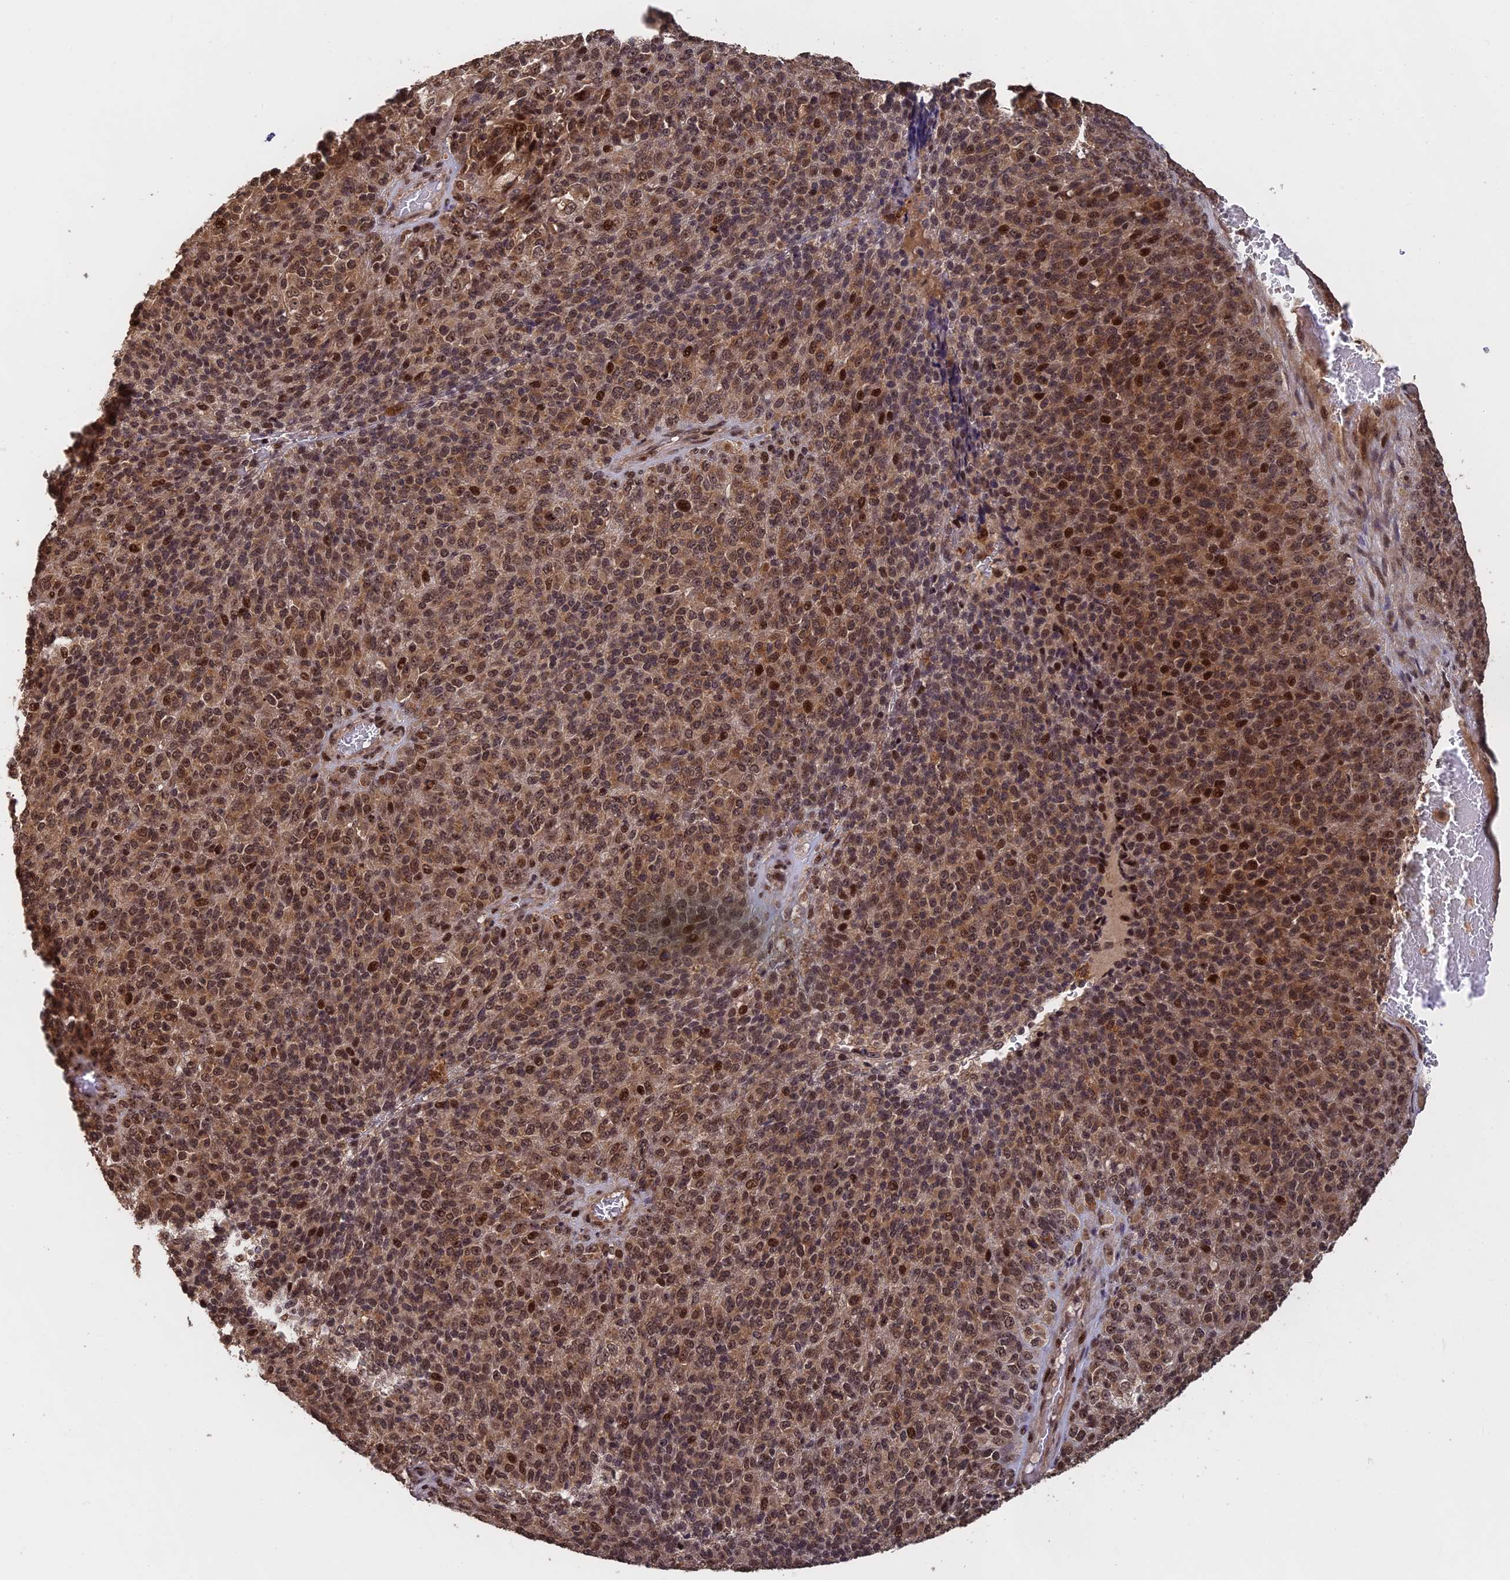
{"staining": {"intensity": "moderate", "quantity": ">75%", "location": "cytoplasmic/membranous,nuclear"}, "tissue": "melanoma", "cell_type": "Tumor cells", "image_type": "cancer", "snomed": [{"axis": "morphology", "description": "Malignant melanoma, Metastatic site"}, {"axis": "topography", "description": "Brain"}], "caption": "Tumor cells exhibit medium levels of moderate cytoplasmic/membranous and nuclear expression in approximately >75% of cells in malignant melanoma (metastatic site).", "gene": "OSBPL1A", "patient": {"sex": "female", "age": 56}}